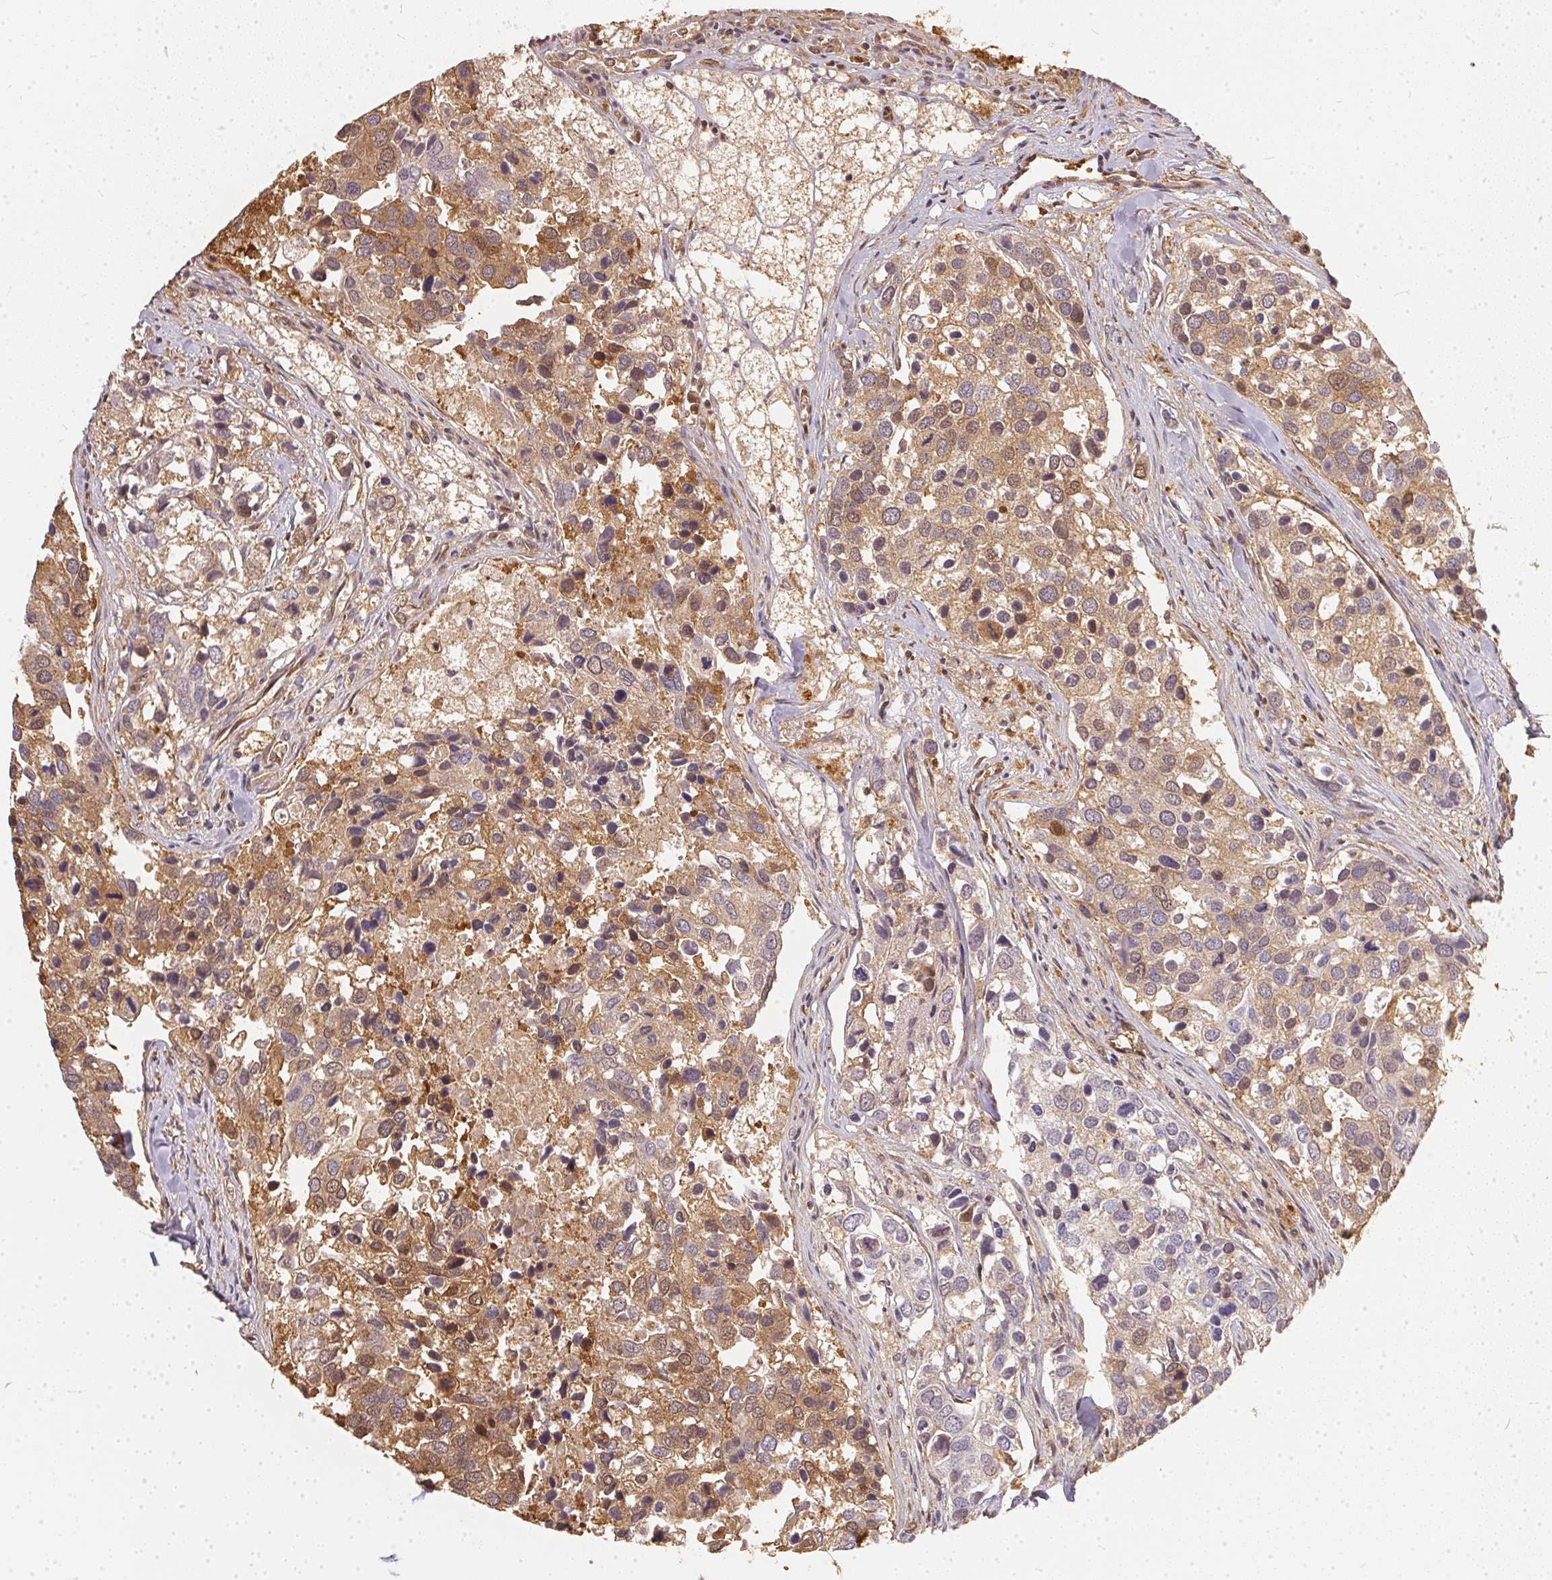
{"staining": {"intensity": "moderate", "quantity": ">75%", "location": "cytoplasmic/membranous,nuclear"}, "tissue": "breast cancer", "cell_type": "Tumor cells", "image_type": "cancer", "snomed": [{"axis": "morphology", "description": "Duct carcinoma"}, {"axis": "topography", "description": "Breast"}], "caption": "This micrograph shows immunohistochemistry staining of human breast cancer, with medium moderate cytoplasmic/membranous and nuclear positivity in about >75% of tumor cells.", "gene": "BLMH", "patient": {"sex": "female", "age": 83}}